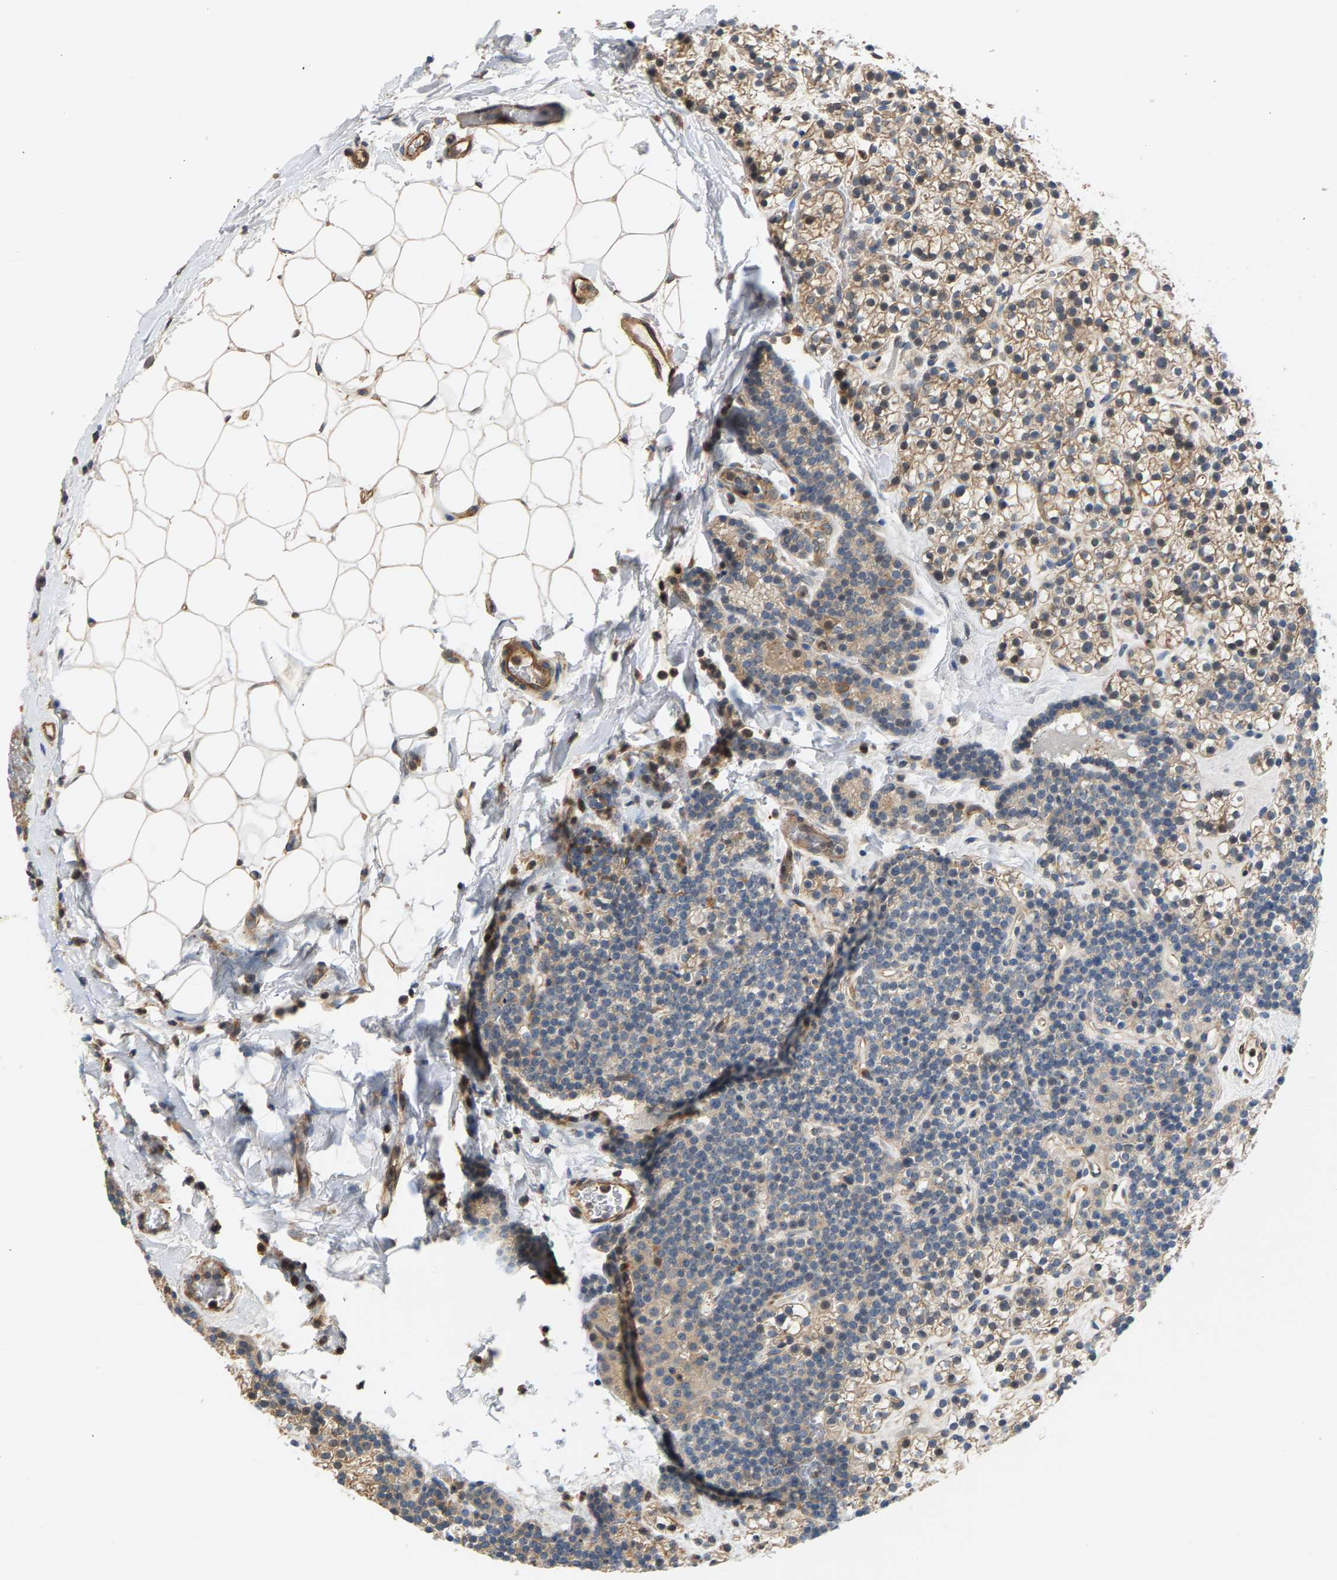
{"staining": {"intensity": "moderate", "quantity": "25%-75%", "location": "cytoplasmic/membranous"}, "tissue": "parathyroid gland", "cell_type": "Glandular cells", "image_type": "normal", "snomed": [{"axis": "morphology", "description": "Normal tissue, NOS"}, {"axis": "morphology", "description": "Adenoma, NOS"}, {"axis": "topography", "description": "Parathyroid gland"}], "caption": "An immunohistochemistry photomicrograph of benign tissue is shown. Protein staining in brown labels moderate cytoplasmic/membranous positivity in parathyroid gland within glandular cells.", "gene": "KRTAP27", "patient": {"sex": "female", "age": 54}}